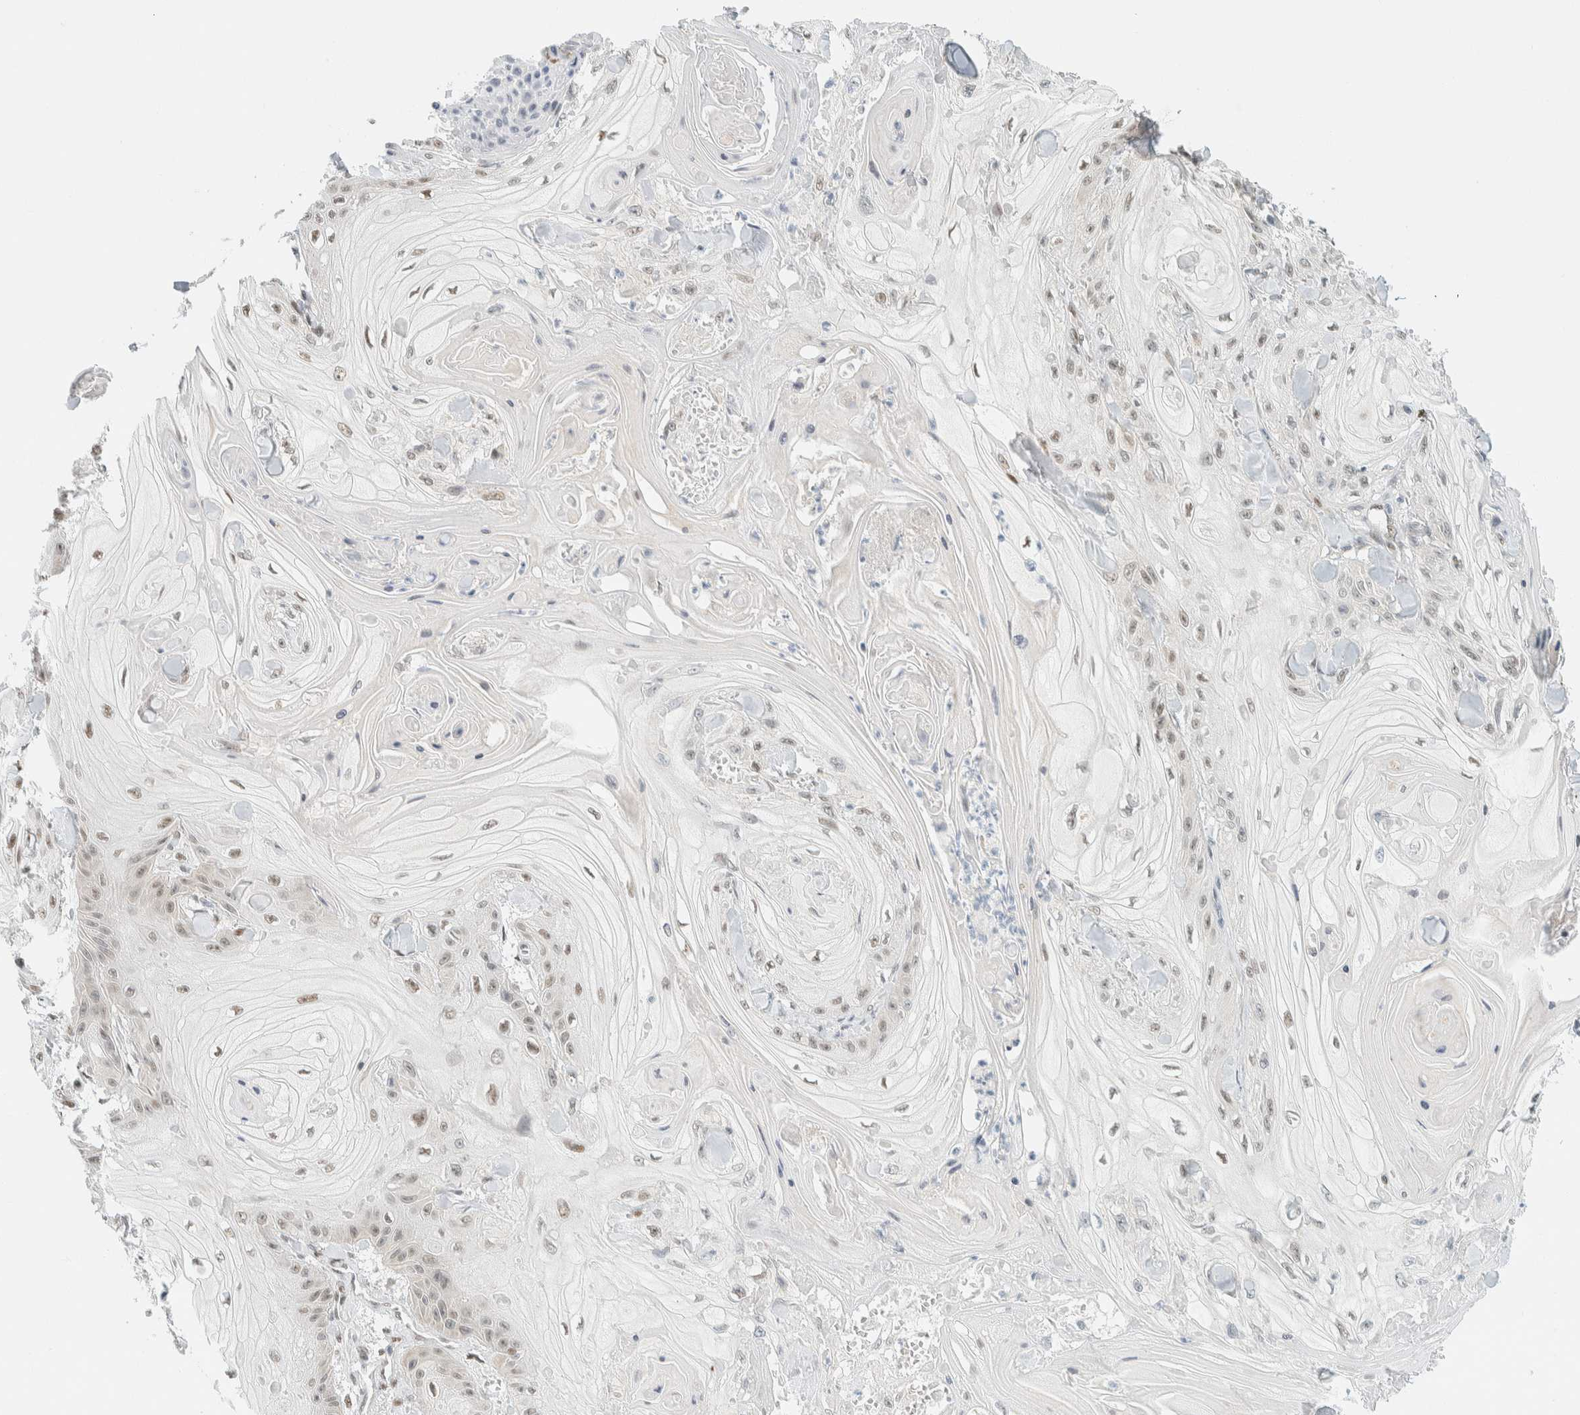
{"staining": {"intensity": "moderate", "quantity": "<25%", "location": "nuclear"}, "tissue": "skin cancer", "cell_type": "Tumor cells", "image_type": "cancer", "snomed": [{"axis": "morphology", "description": "Squamous cell carcinoma, NOS"}, {"axis": "topography", "description": "Skin"}], "caption": "Protein expression by immunohistochemistry (IHC) displays moderate nuclear positivity in about <25% of tumor cells in squamous cell carcinoma (skin).", "gene": "ZNF683", "patient": {"sex": "male", "age": 74}}